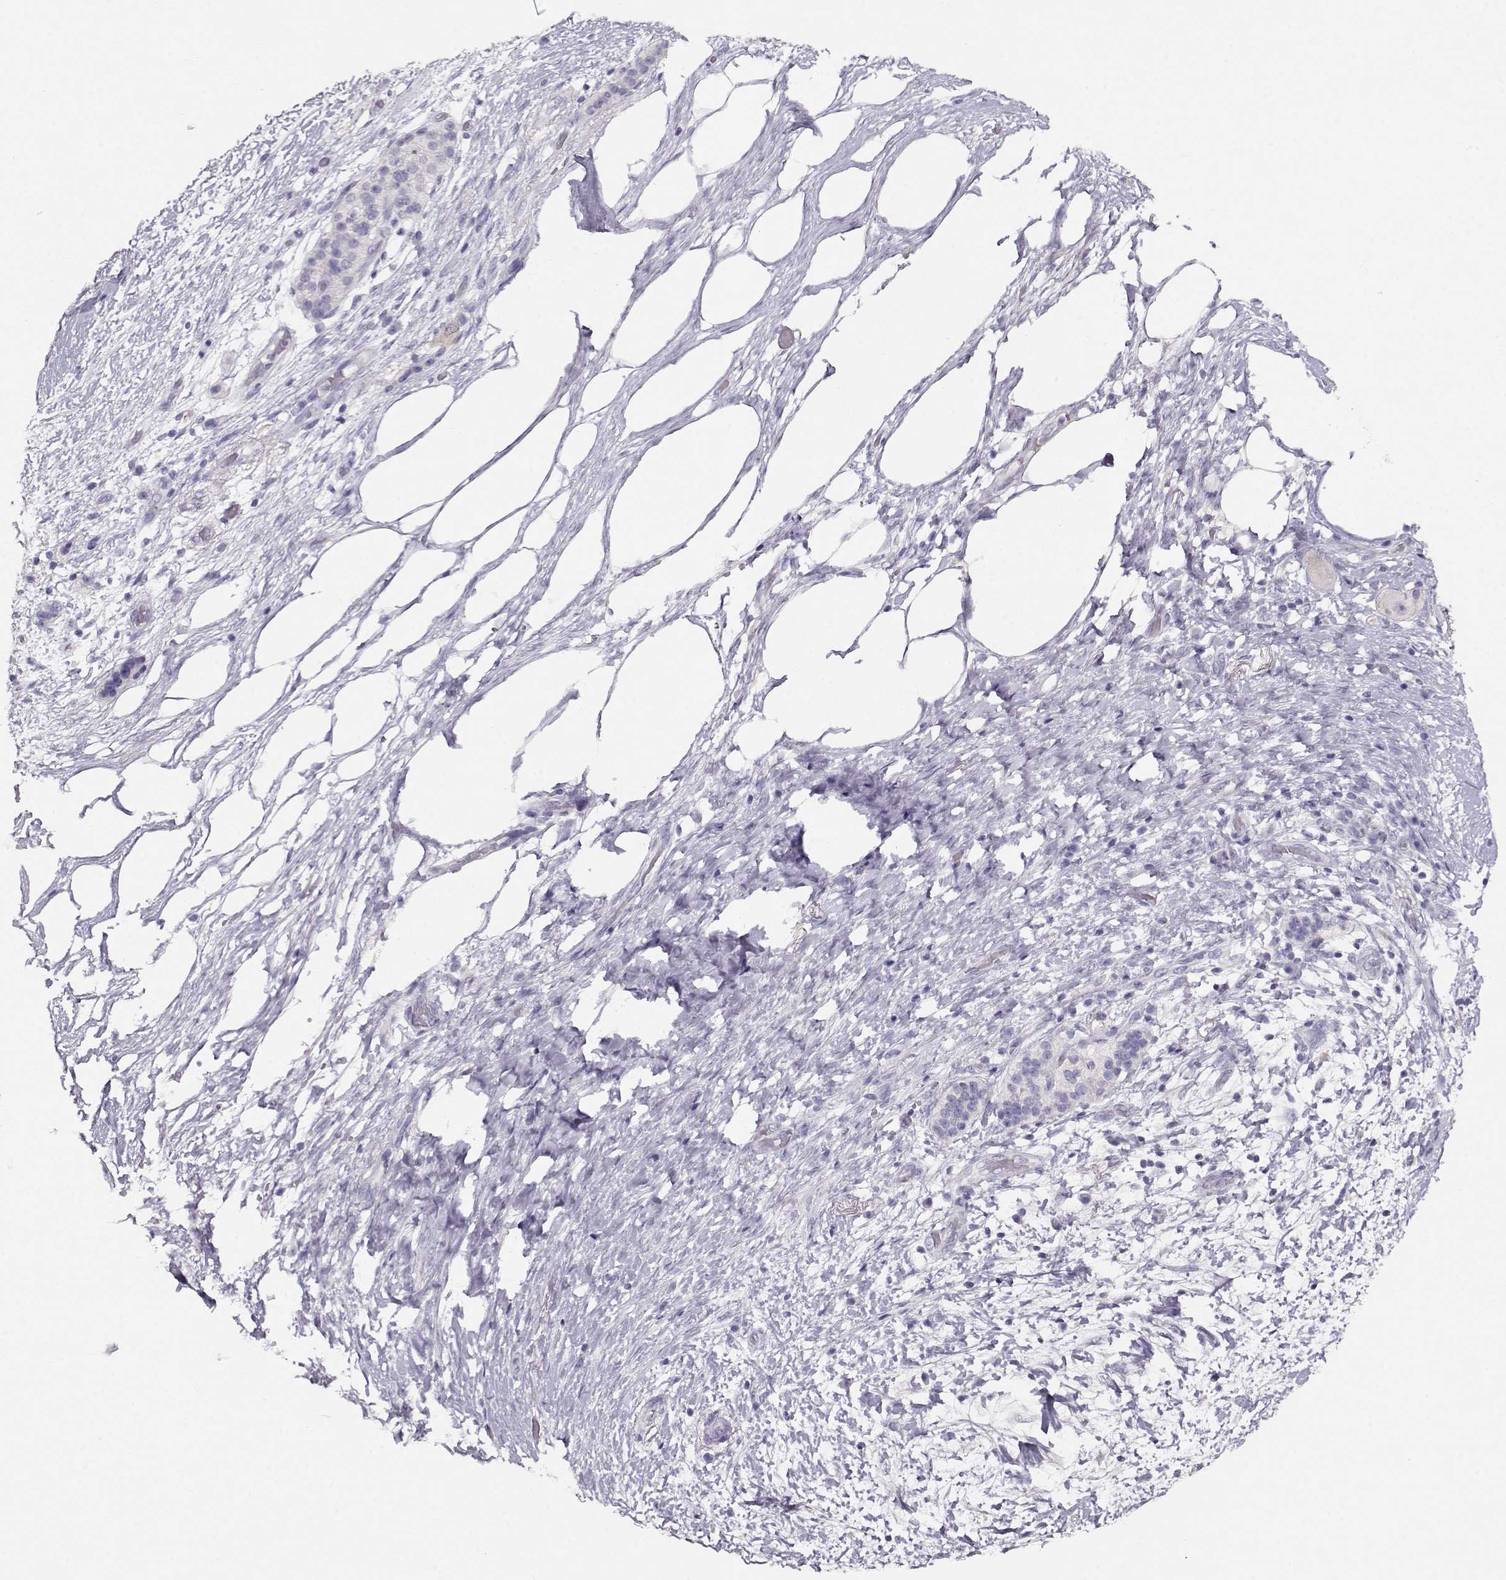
{"staining": {"intensity": "weak", "quantity": ">75%", "location": "cytoplasmic/membranous"}, "tissue": "pancreatic cancer", "cell_type": "Tumor cells", "image_type": "cancer", "snomed": [{"axis": "morphology", "description": "Adenocarcinoma, NOS"}, {"axis": "topography", "description": "Pancreas"}], "caption": "Approximately >75% of tumor cells in pancreatic cancer exhibit weak cytoplasmic/membranous protein expression as visualized by brown immunohistochemical staining.", "gene": "NDRG4", "patient": {"sex": "female", "age": 72}}